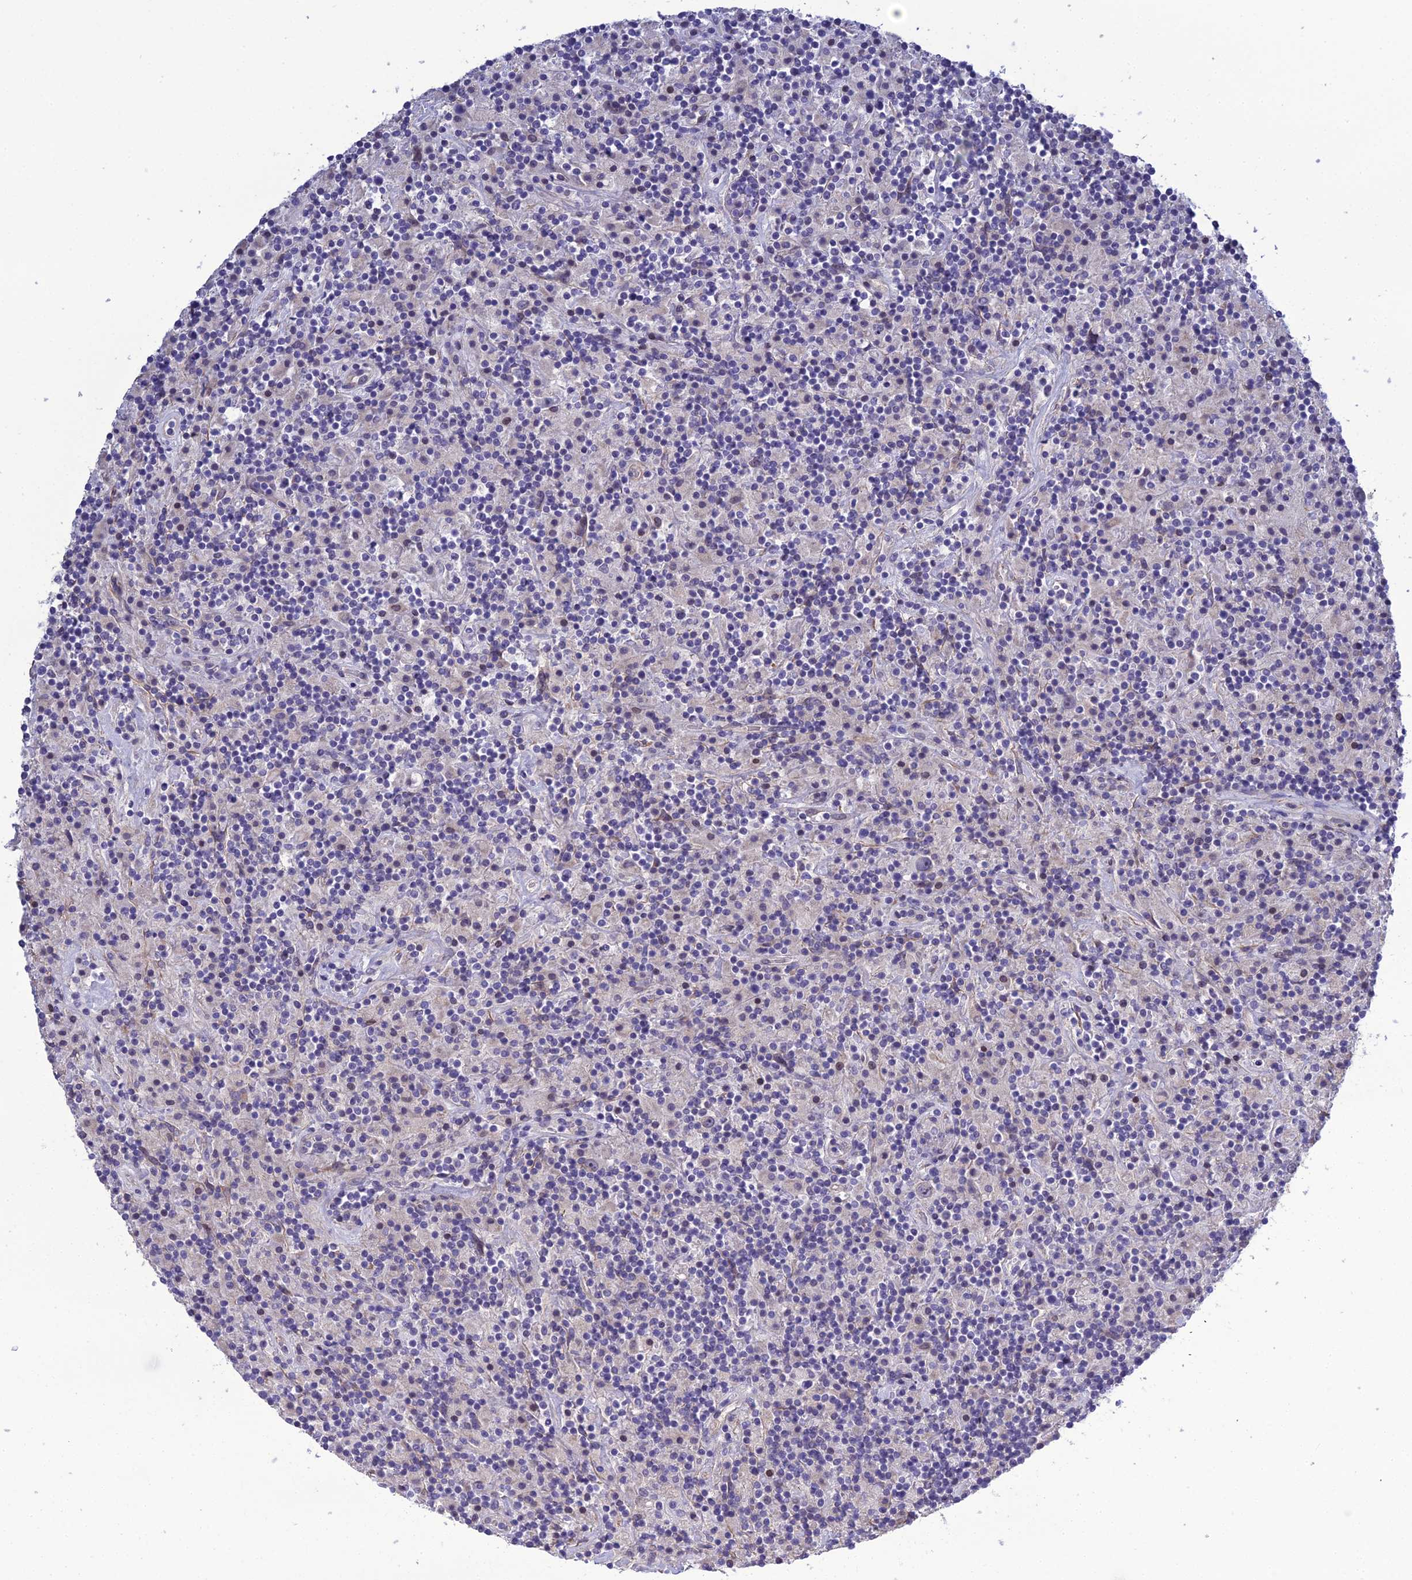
{"staining": {"intensity": "negative", "quantity": "none", "location": "none"}, "tissue": "lymphoma", "cell_type": "Tumor cells", "image_type": "cancer", "snomed": [{"axis": "morphology", "description": "Hodgkin's disease, NOS"}, {"axis": "topography", "description": "Lymph node"}], "caption": "This histopathology image is of lymphoma stained with immunohistochemistry to label a protein in brown with the nuclei are counter-stained blue. There is no positivity in tumor cells. The staining is performed using DAB (3,3'-diaminobenzidine) brown chromogen with nuclei counter-stained in using hematoxylin.", "gene": "LZTS2", "patient": {"sex": "male", "age": 70}}